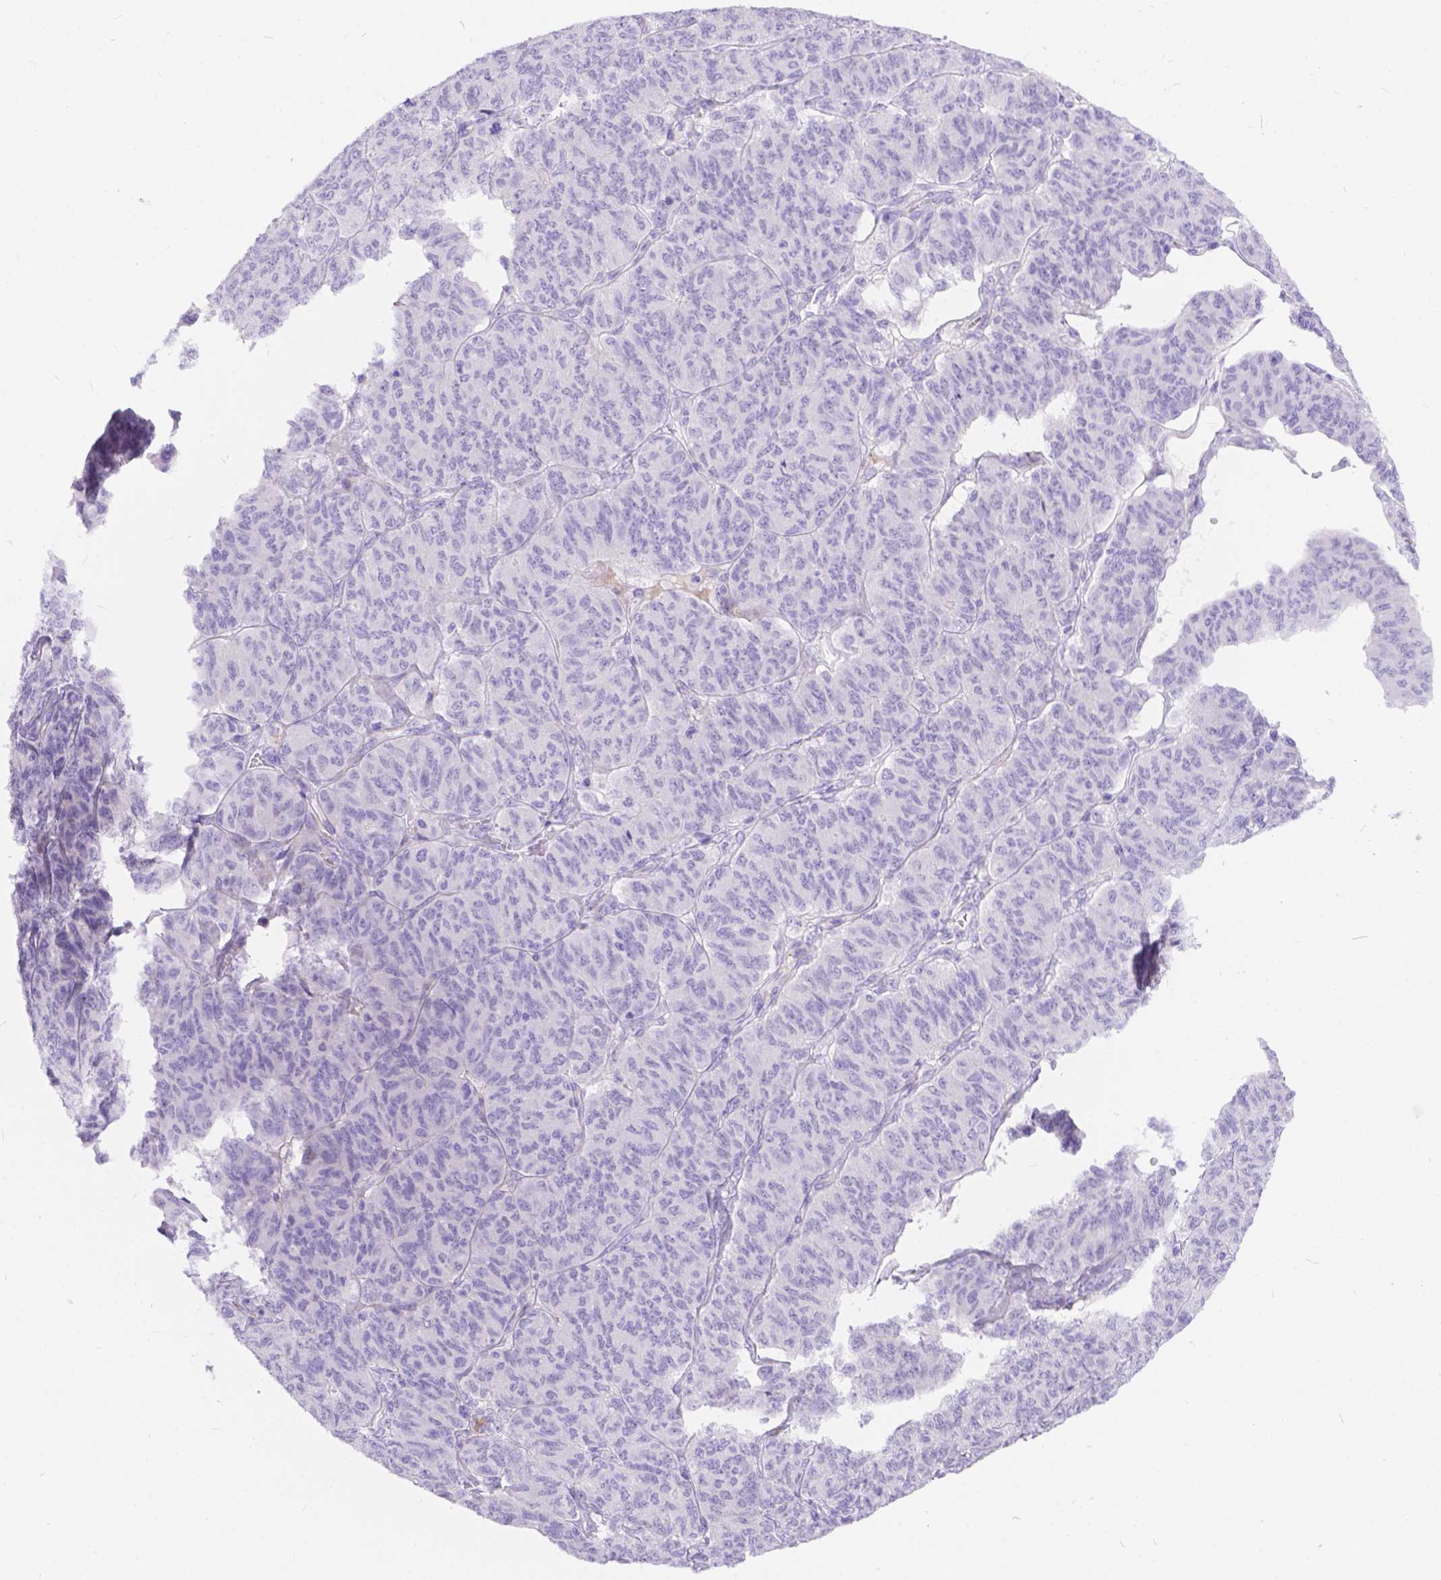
{"staining": {"intensity": "negative", "quantity": "none", "location": "none"}, "tissue": "ovarian cancer", "cell_type": "Tumor cells", "image_type": "cancer", "snomed": [{"axis": "morphology", "description": "Carcinoma, endometroid"}, {"axis": "topography", "description": "Ovary"}], "caption": "A photomicrograph of endometroid carcinoma (ovarian) stained for a protein reveals no brown staining in tumor cells.", "gene": "KLHL10", "patient": {"sex": "female", "age": 80}}